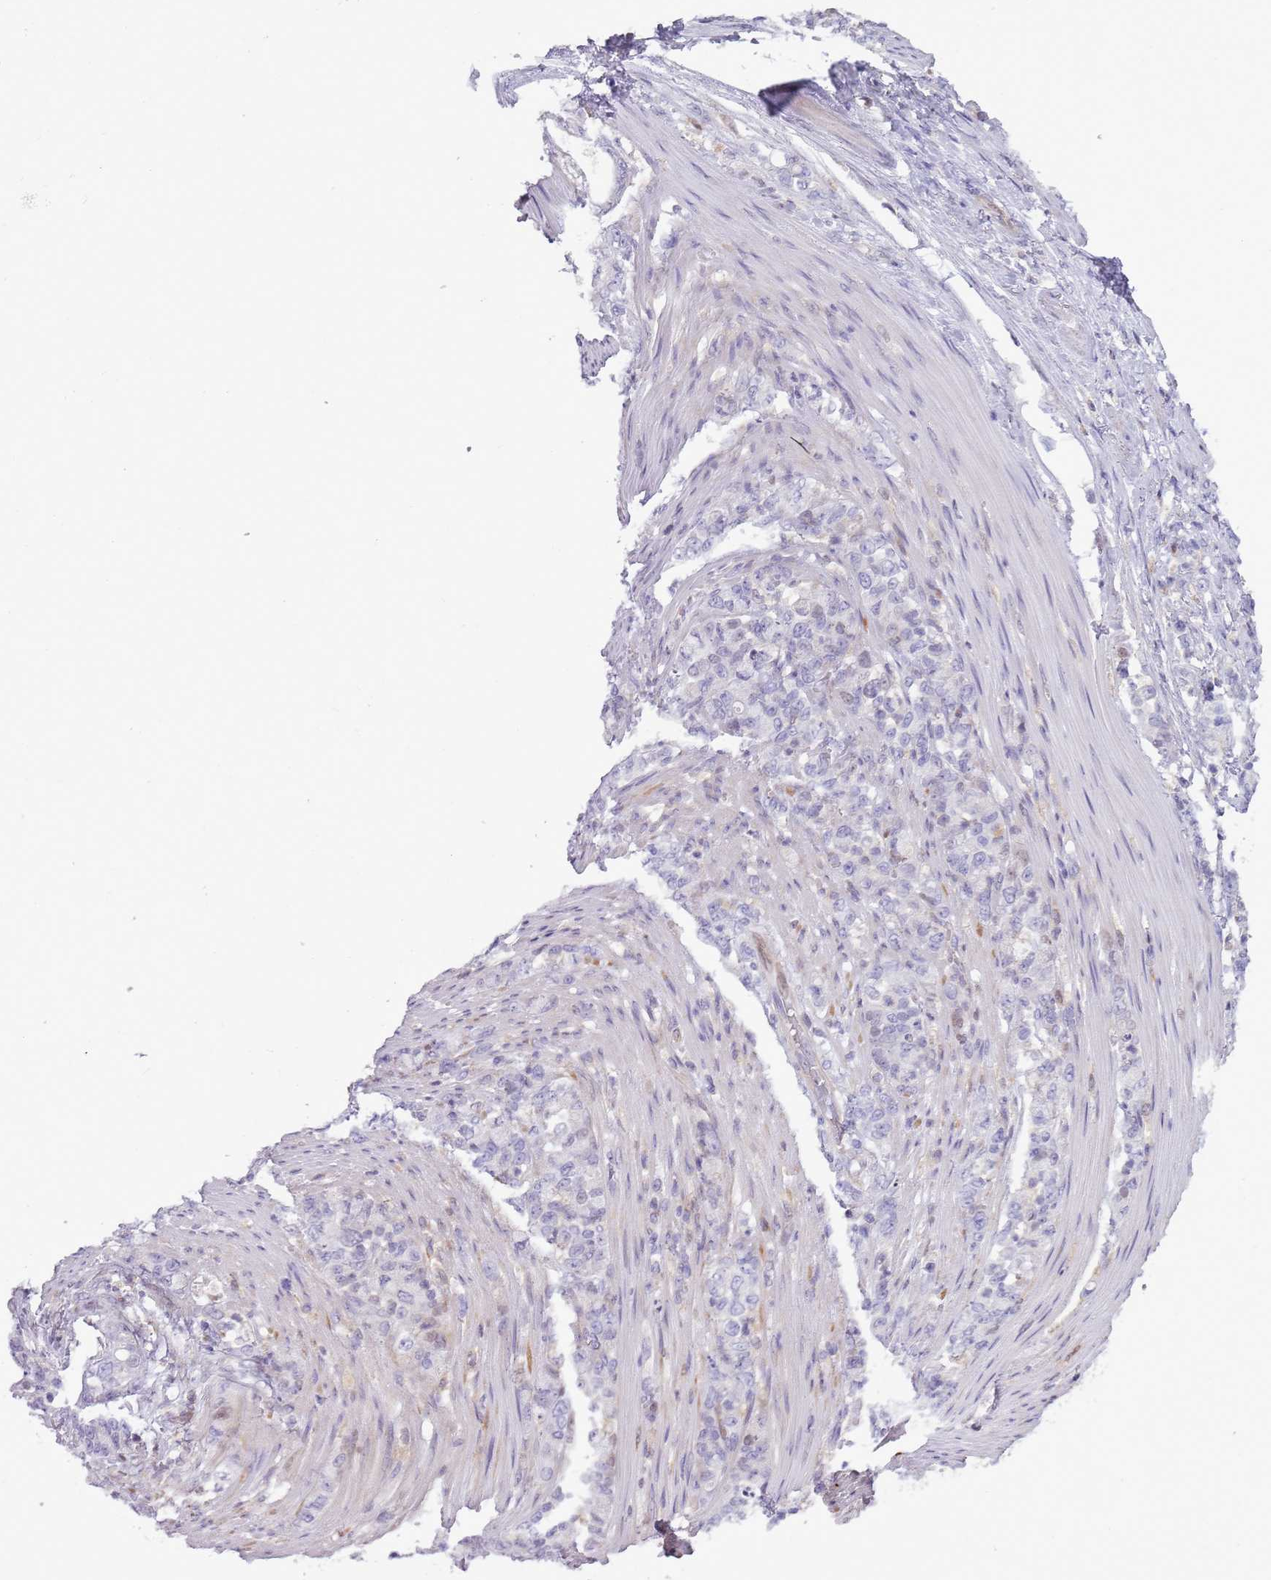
{"staining": {"intensity": "negative", "quantity": "none", "location": "none"}, "tissue": "stomach cancer", "cell_type": "Tumor cells", "image_type": "cancer", "snomed": [{"axis": "morphology", "description": "Normal tissue, NOS"}, {"axis": "morphology", "description": "Adenocarcinoma, NOS"}, {"axis": "topography", "description": "Stomach"}], "caption": "This image is of adenocarcinoma (stomach) stained with immunohistochemistry (IHC) to label a protein in brown with the nuclei are counter-stained blue. There is no expression in tumor cells.", "gene": "NBPF6", "patient": {"sex": "female", "age": 79}}